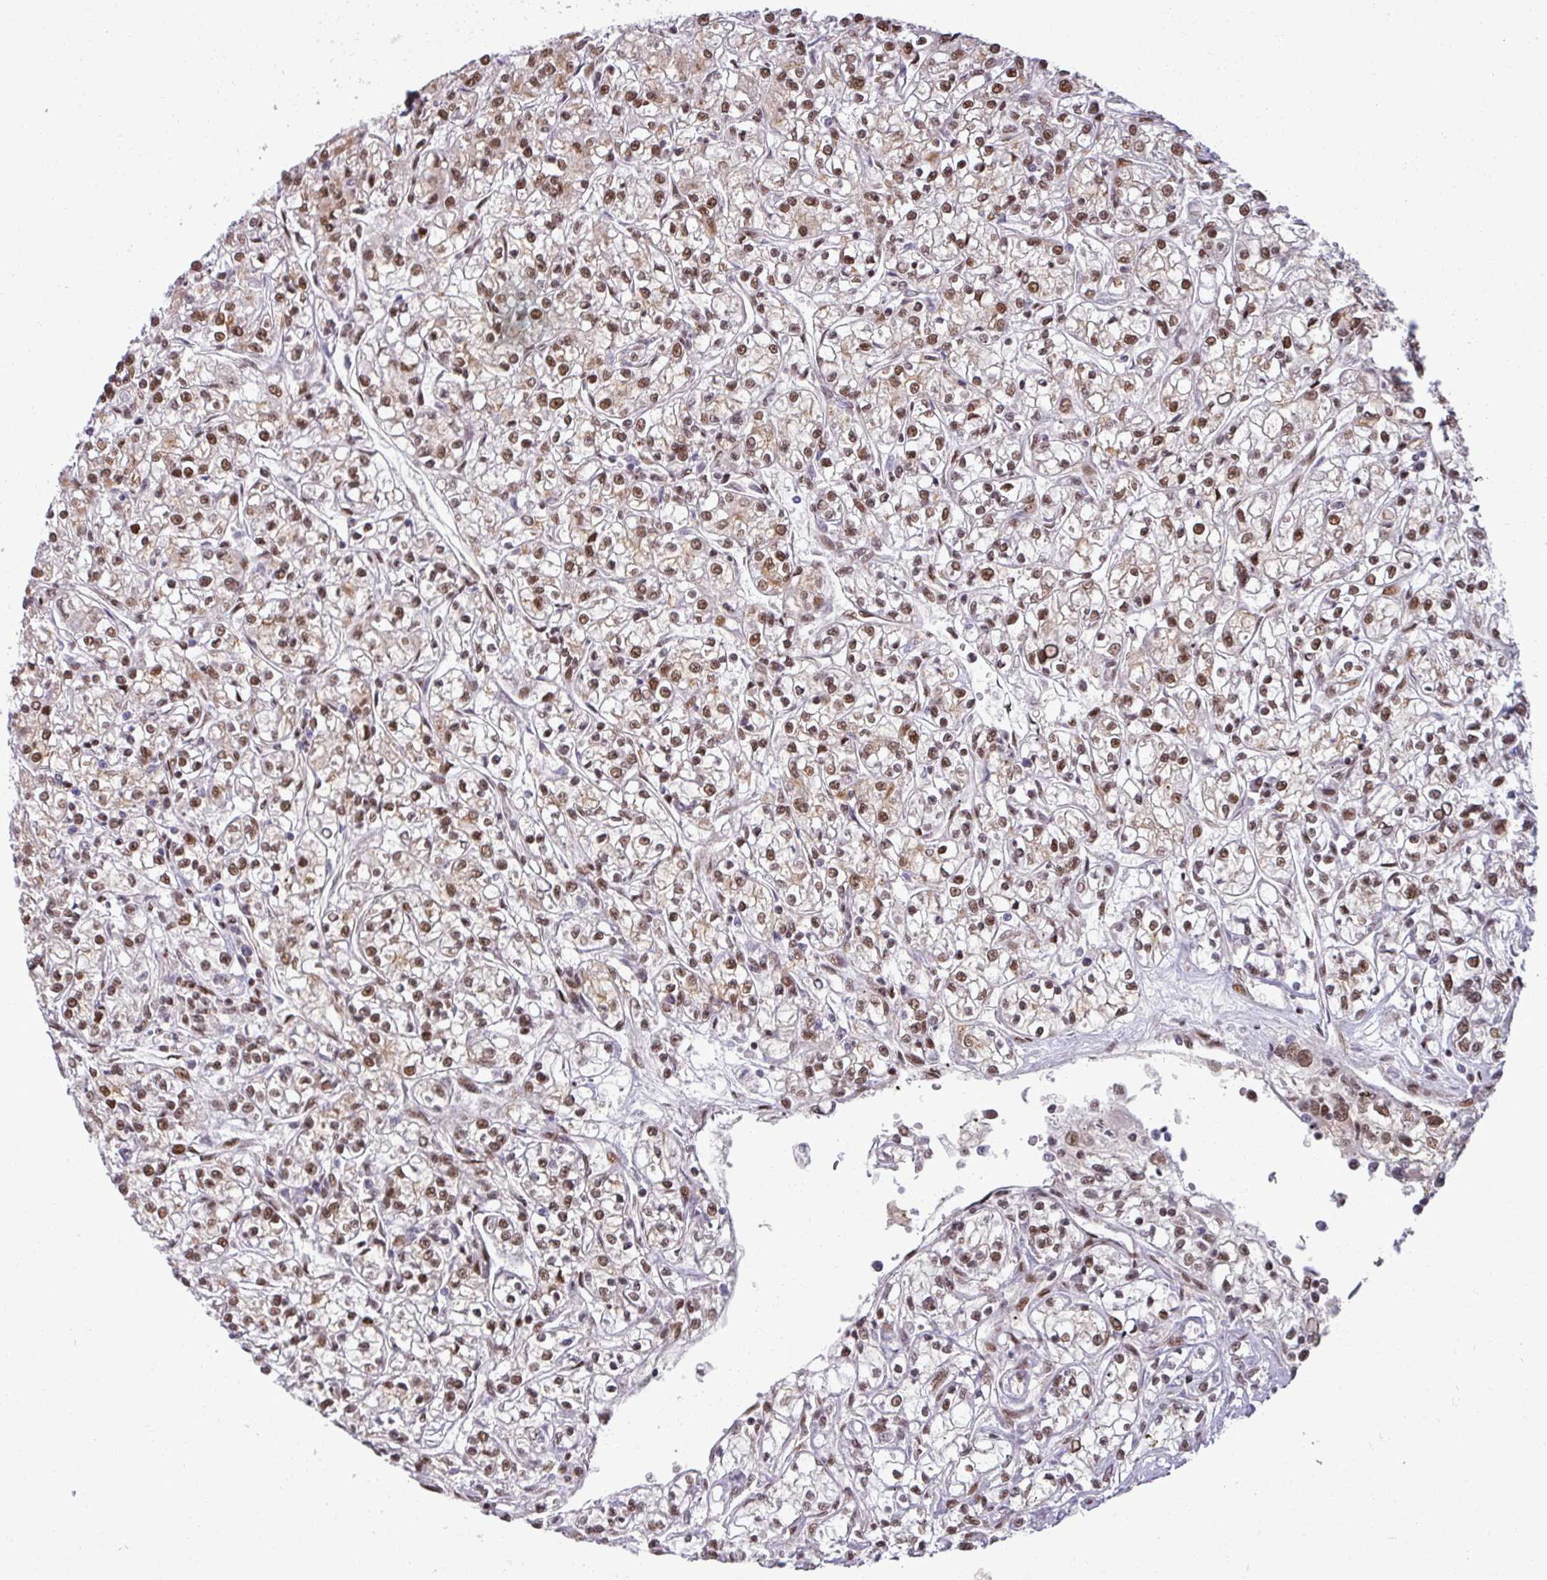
{"staining": {"intensity": "moderate", "quantity": ">75%", "location": "nuclear"}, "tissue": "renal cancer", "cell_type": "Tumor cells", "image_type": "cancer", "snomed": [{"axis": "morphology", "description": "Adenocarcinoma, NOS"}, {"axis": "topography", "description": "Kidney"}], "caption": "DAB (3,3'-diaminobenzidine) immunohistochemical staining of adenocarcinoma (renal) demonstrates moderate nuclear protein positivity in about >75% of tumor cells.", "gene": "PTPN20", "patient": {"sex": "female", "age": 59}}